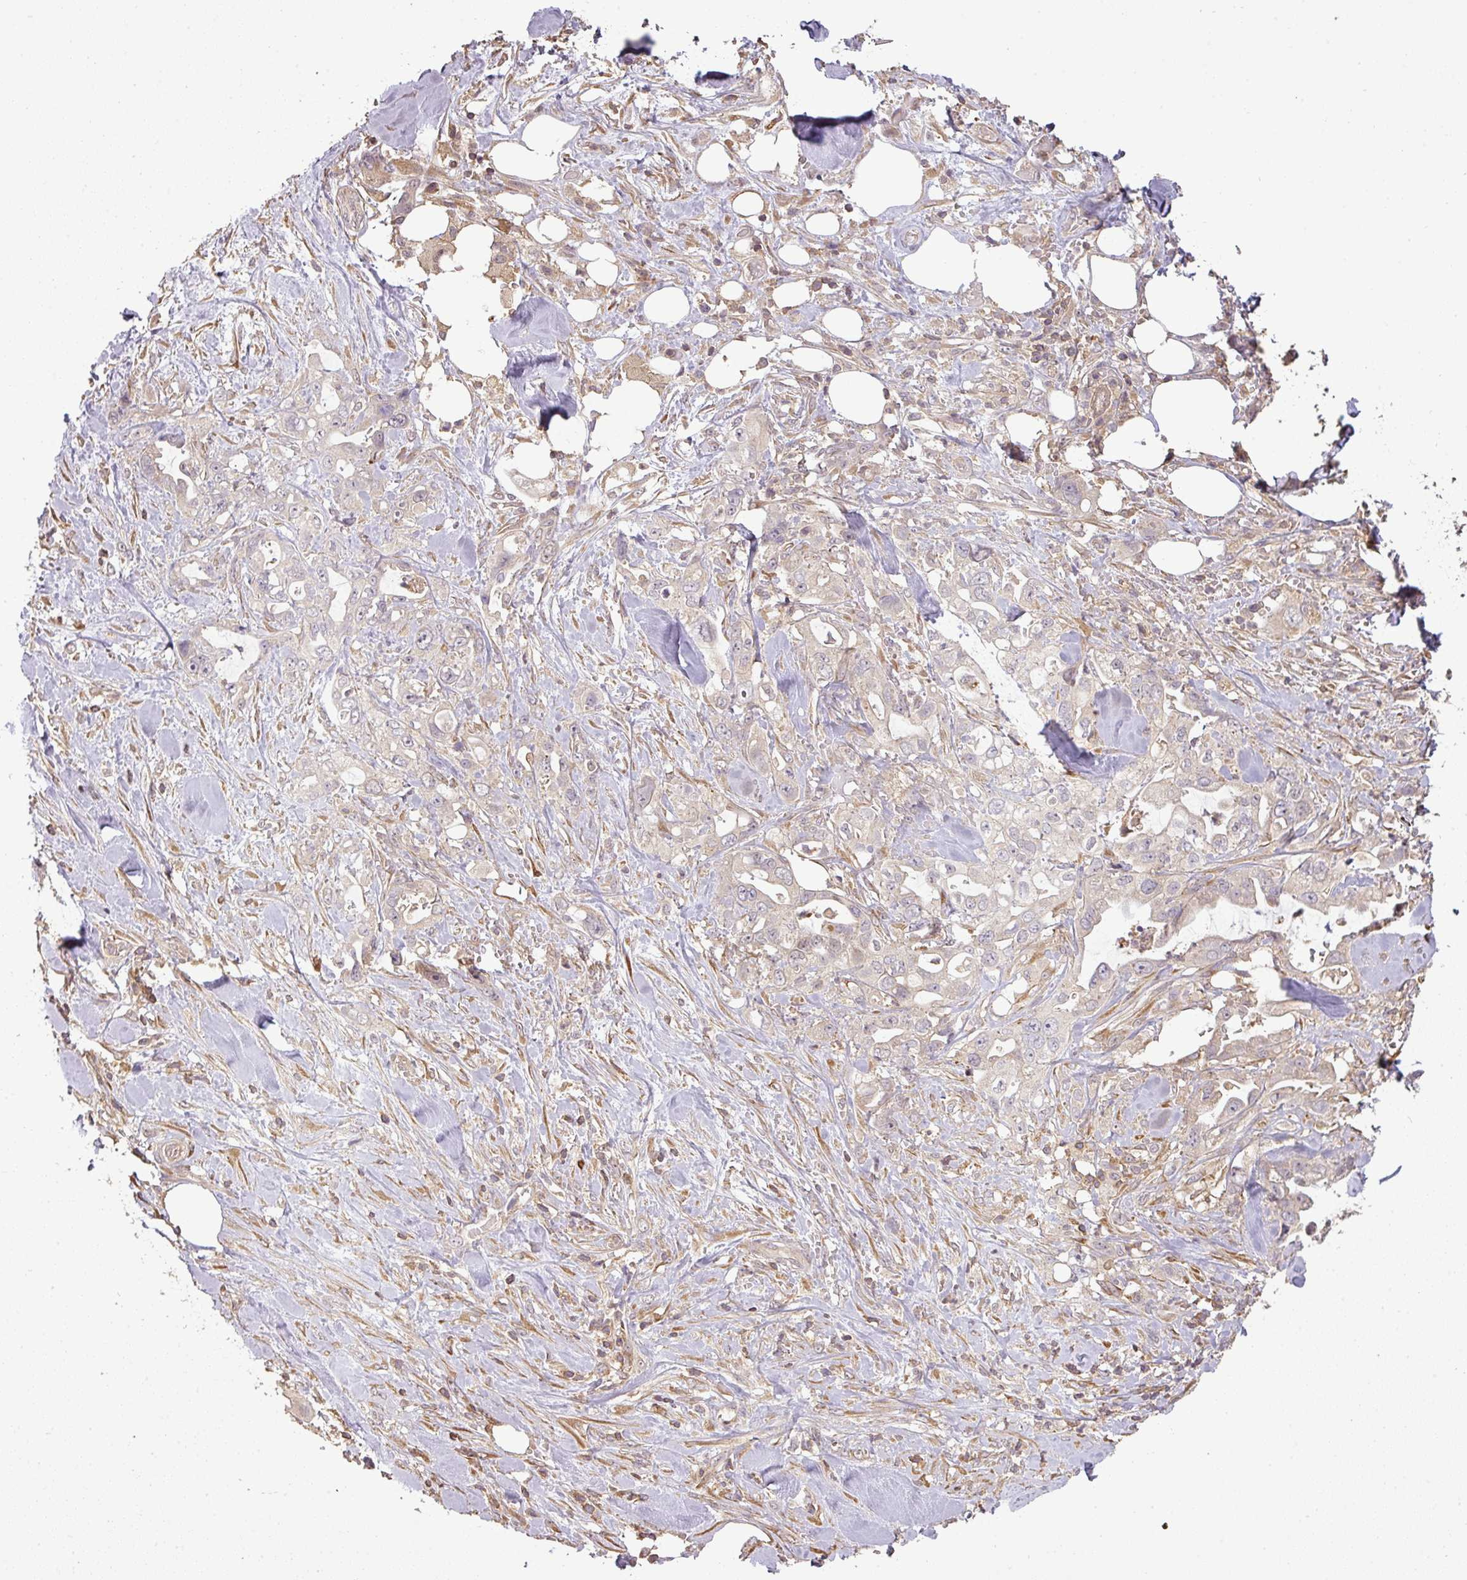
{"staining": {"intensity": "negative", "quantity": "none", "location": "none"}, "tissue": "pancreatic cancer", "cell_type": "Tumor cells", "image_type": "cancer", "snomed": [{"axis": "morphology", "description": "Adenocarcinoma, NOS"}, {"axis": "topography", "description": "Pancreas"}], "caption": "Immunohistochemistry micrograph of human adenocarcinoma (pancreatic) stained for a protein (brown), which demonstrates no positivity in tumor cells.", "gene": "FAIM", "patient": {"sex": "female", "age": 61}}